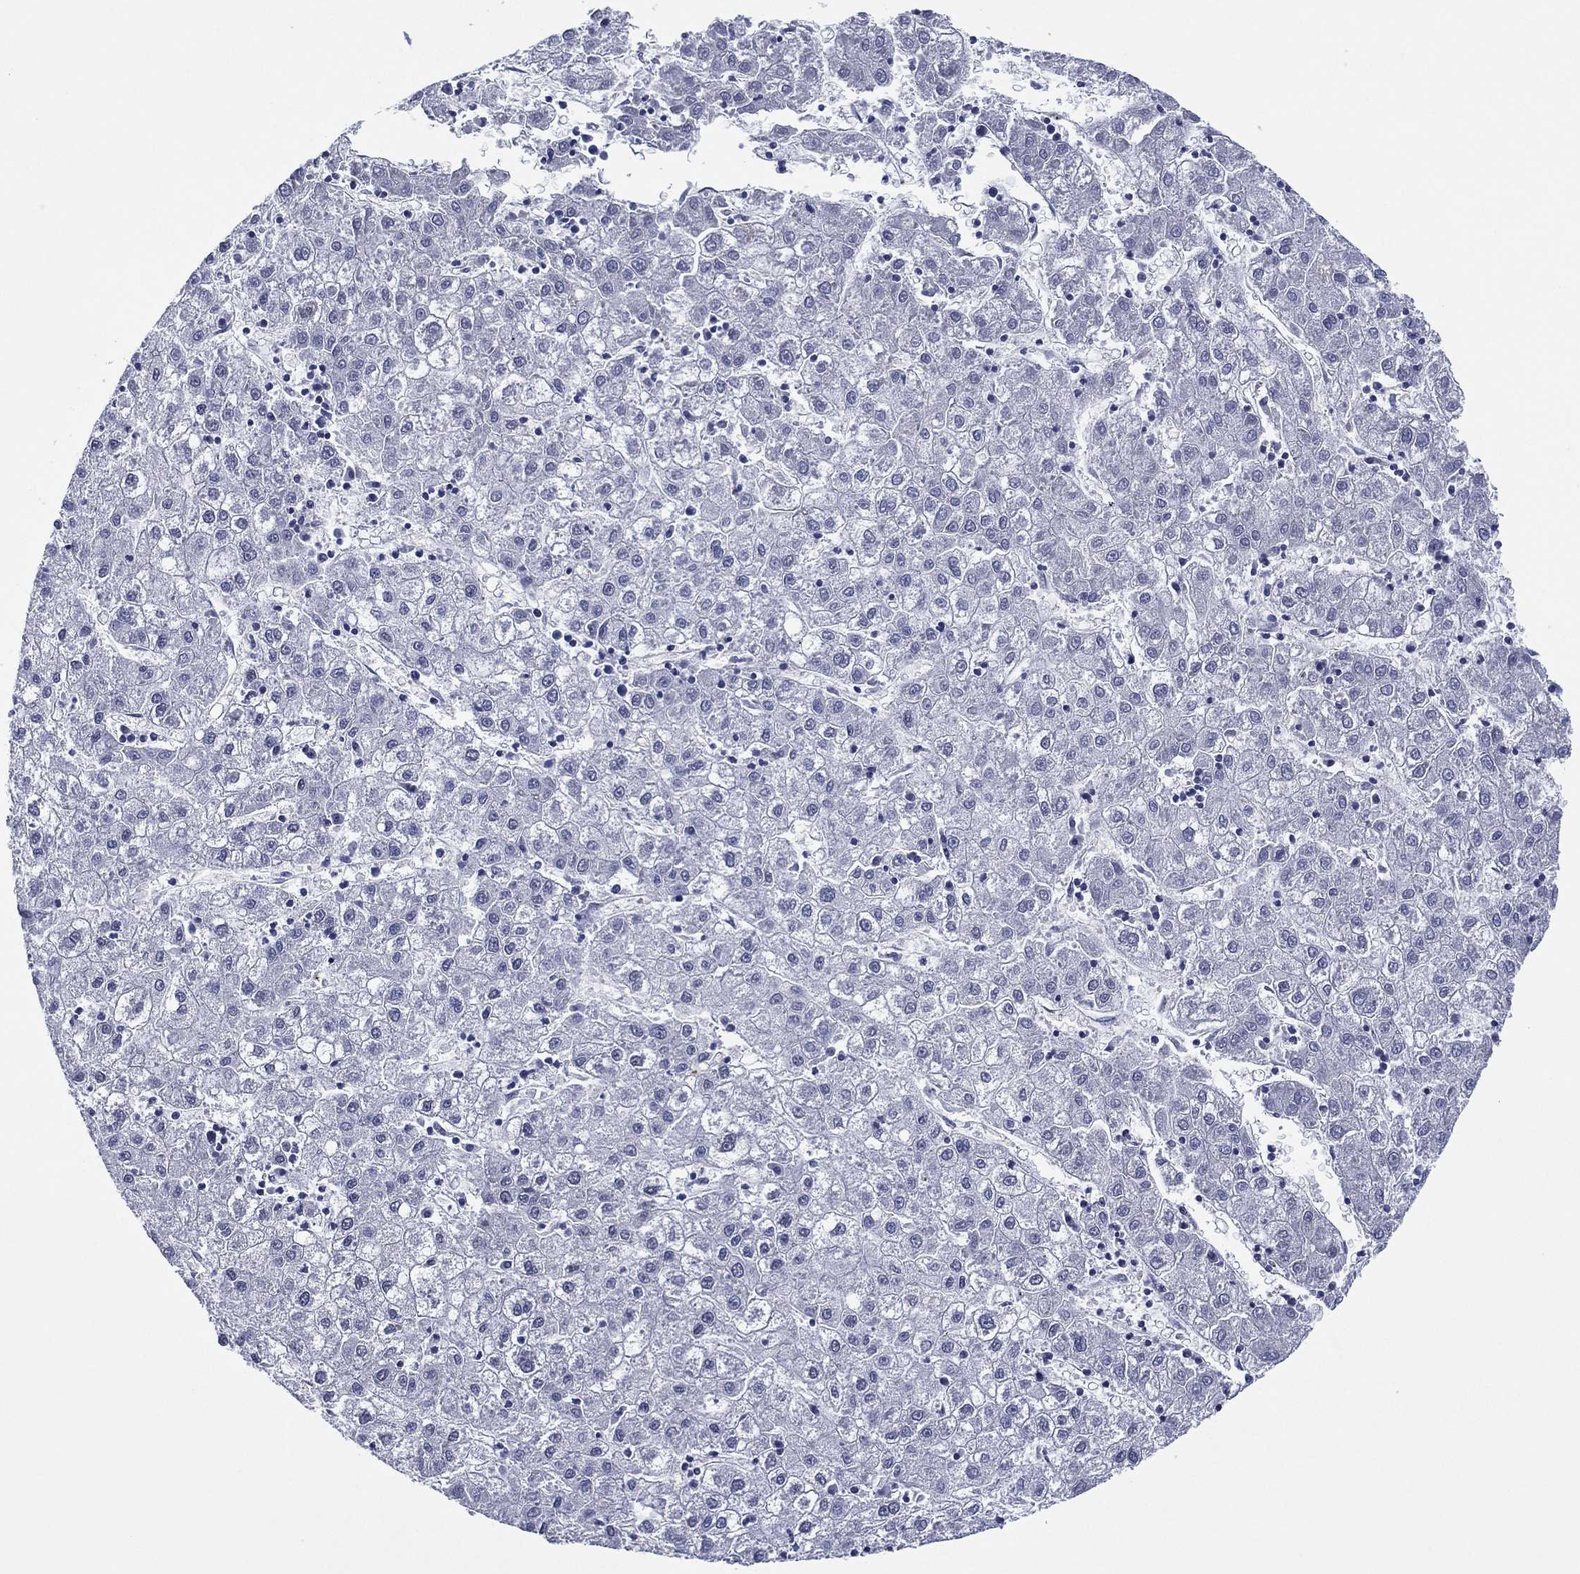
{"staining": {"intensity": "negative", "quantity": "none", "location": "none"}, "tissue": "liver cancer", "cell_type": "Tumor cells", "image_type": "cancer", "snomed": [{"axis": "morphology", "description": "Carcinoma, Hepatocellular, NOS"}, {"axis": "topography", "description": "Liver"}], "caption": "The photomicrograph shows no significant staining in tumor cells of liver hepatocellular carcinoma. (Stains: DAB IHC with hematoxylin counter stain, Microscopy: brightfield microscopy at high magnification).", "gene": "TRIM31", "patient": {"sex": "male", "age": 72}}